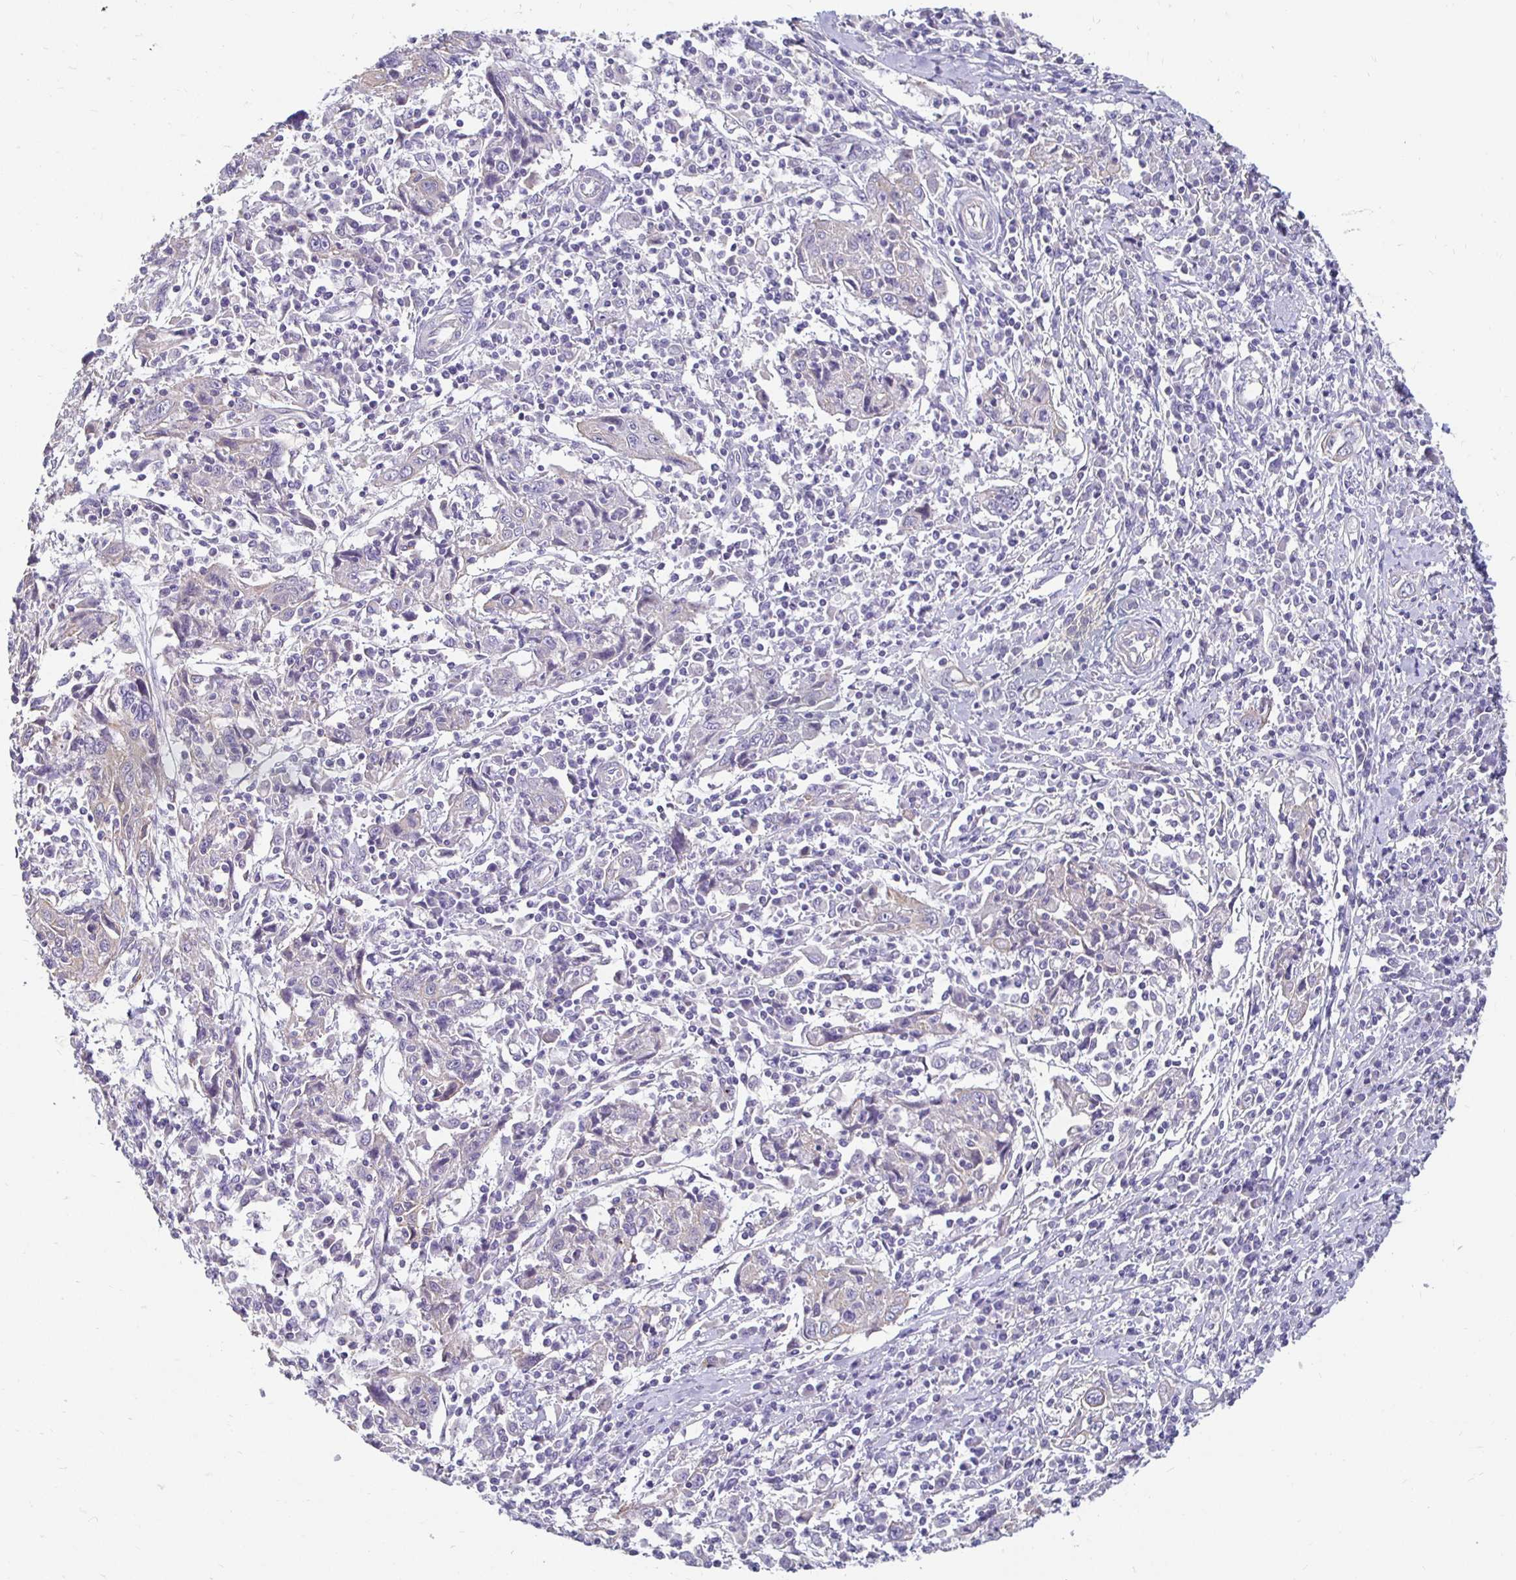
{"staining": {"intensity": "negative", "quantity": "none", "location": "none"}, "tissue": "cervical cancer", "cell_type": "Tumor cells", "image_type": "cancer", "snomed": [{"axis": "morphology", "description": "Squamous cell carcinoma, NOS"}, {"axis": "topography", "description": "Cervix"}], "caption": "Protein analysis of squamous cell carcinoma (cervical) displays no significant positivity in tumor cells. Brightfield microscopy of immunohistochemistry (IHC) stained with DAB (3,3'-diaminobenzidine) (brown) and hematoxylin (blue), captured at high magnification.", "gene": "AKAP6", "patient": {"sex": "female", "age": 46}}